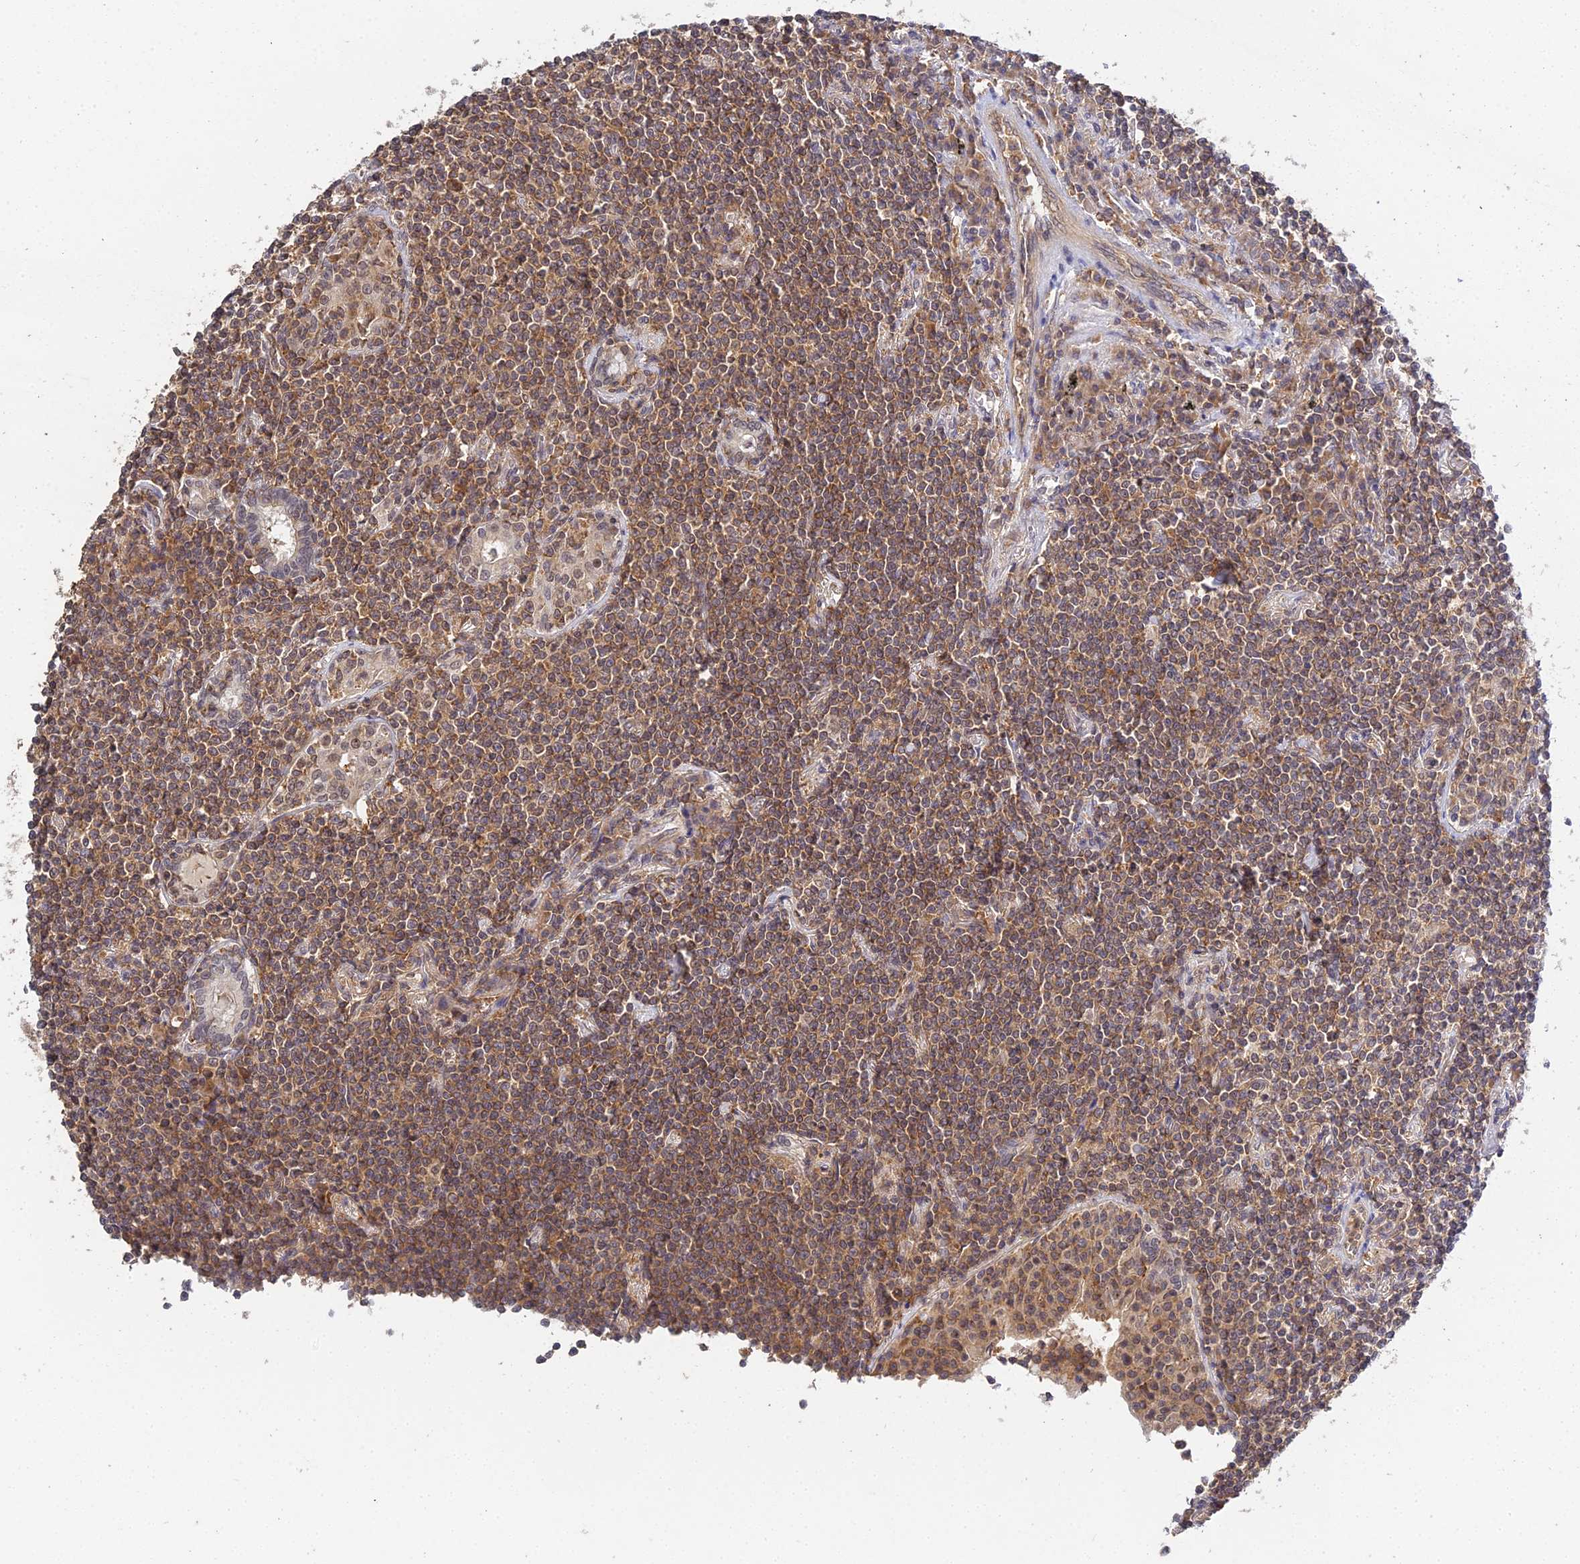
{"staining": {"intensity": "moderate", "quantity": ">75%", "location": "cytoplasmic/membranous"}, "tissue": "lymphoma", "cell_type": "Tumor cells", "image_type": "cancer", "snomed": [{"axis": "morphology", "description": "Malignant lymphoma, non-Hodgkin's type, Low grade"}, {"axis": "topography", "description": "Lung"}], "caption": "DAB immunohistochemical staining of human malignant lymphoma, non-Hodgkin's type (low-grade) exhibits moderate cytoplasmic/membranous protein positivity in approximately >75% of tumor cells. (Brightfield microscopy of DAB IHC at high magnification).", "gene": "TPRX1", "patient": {"sex": "female", "age": 71}}